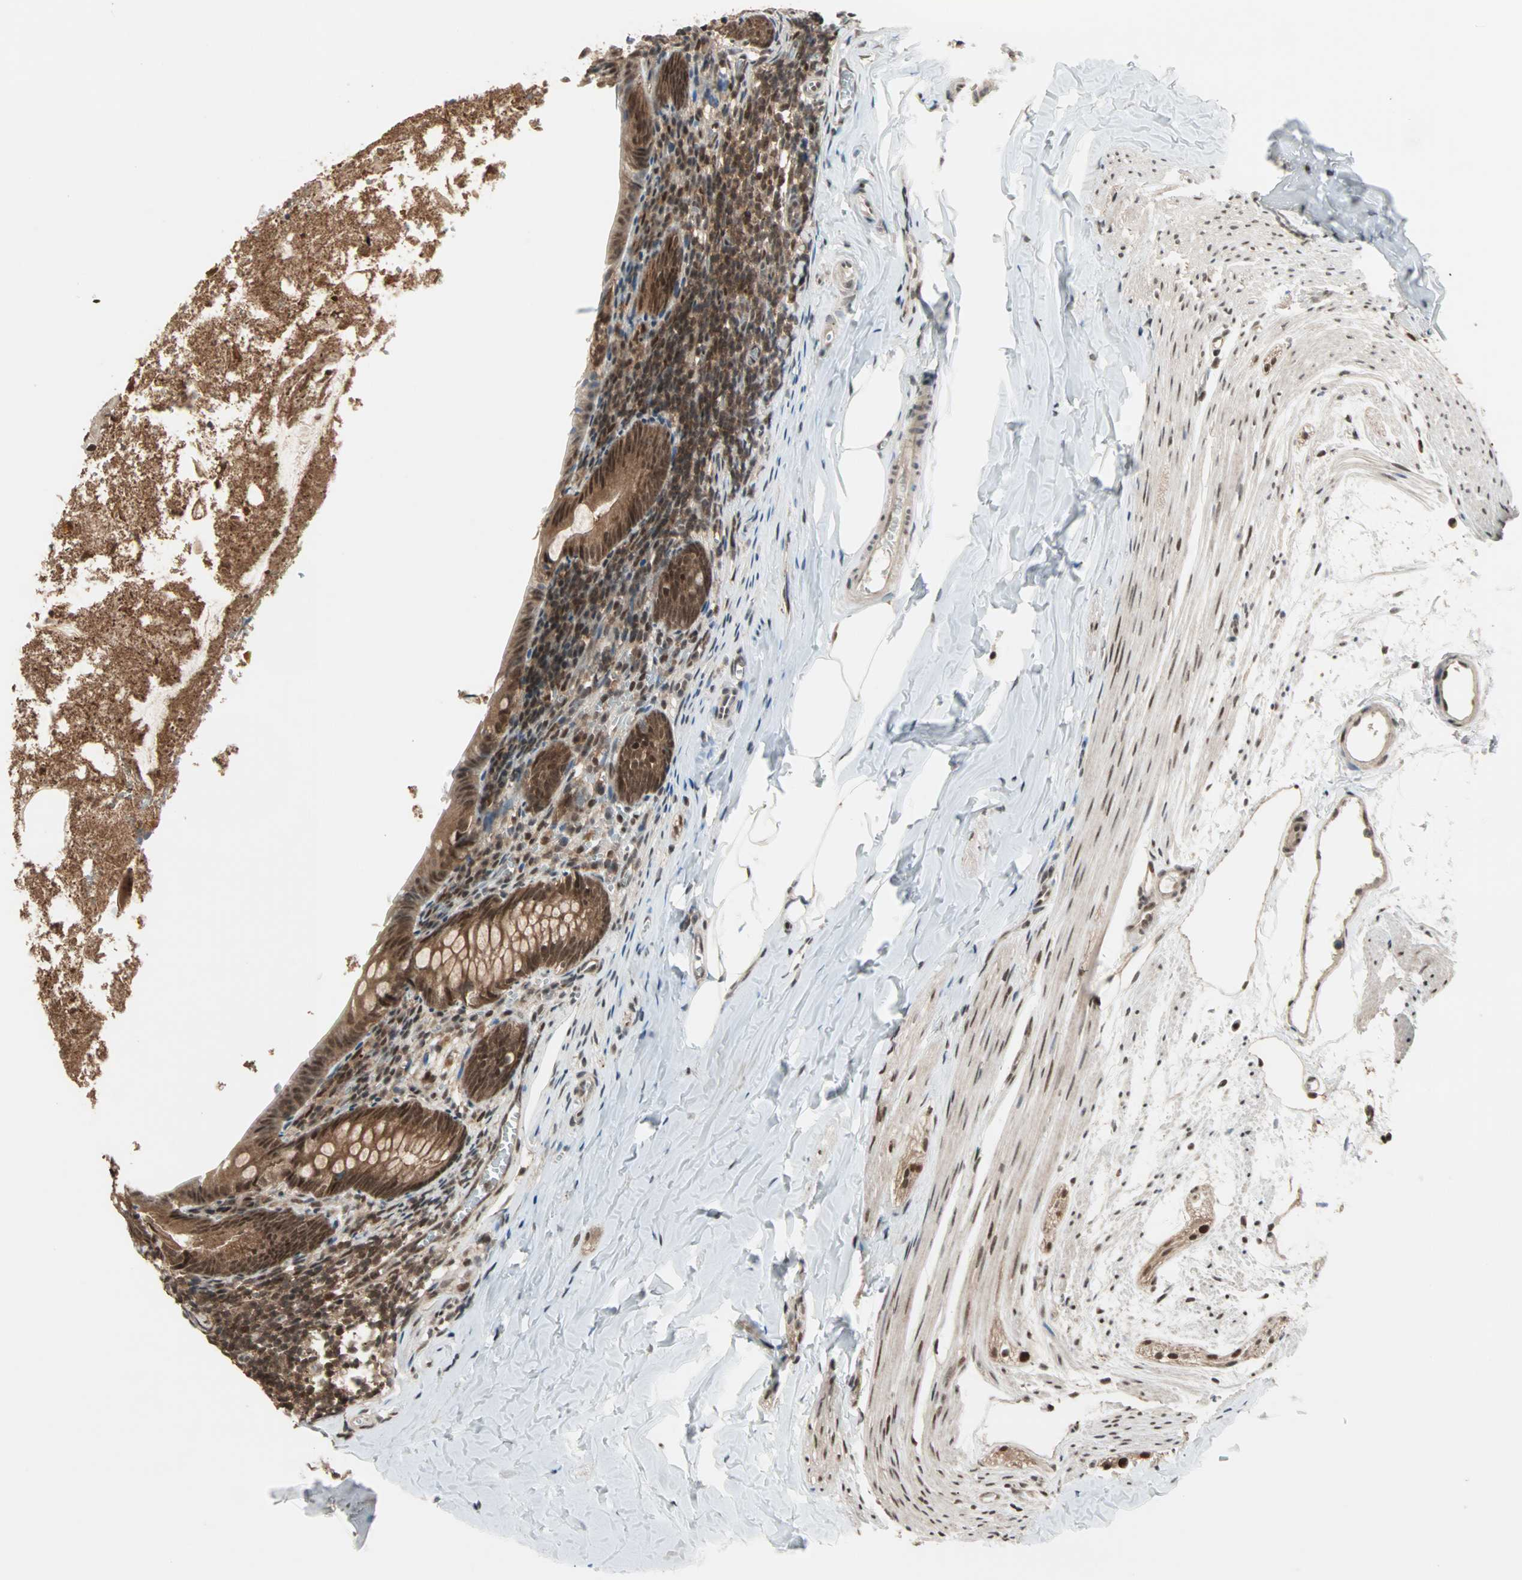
{"staining": {"intensity": "moderate", "quantity": ">75%", "location": "cytoplasmic/membranous,nuclear"}, "tissue": "appendix", "cell_type": "Glandular cells", "image_type": "normal", "snomed": [{"axis": "morphology", "description": "Normal tissue, NOS"}, {"axis": "topography", "description": "Appendix"}], "caption": "A high-resolution micrograph shows immunohistochemistry staining of unremarkable appendix, which demonstrates moderate cytoplasmic/membranous,nuclear staining in about >75% of glandular cells. (DAB = brown stain, brightfield microscopy at high magnification).", "gene": "ZNF44", "patient": {"sex": "female", "age": 10}}